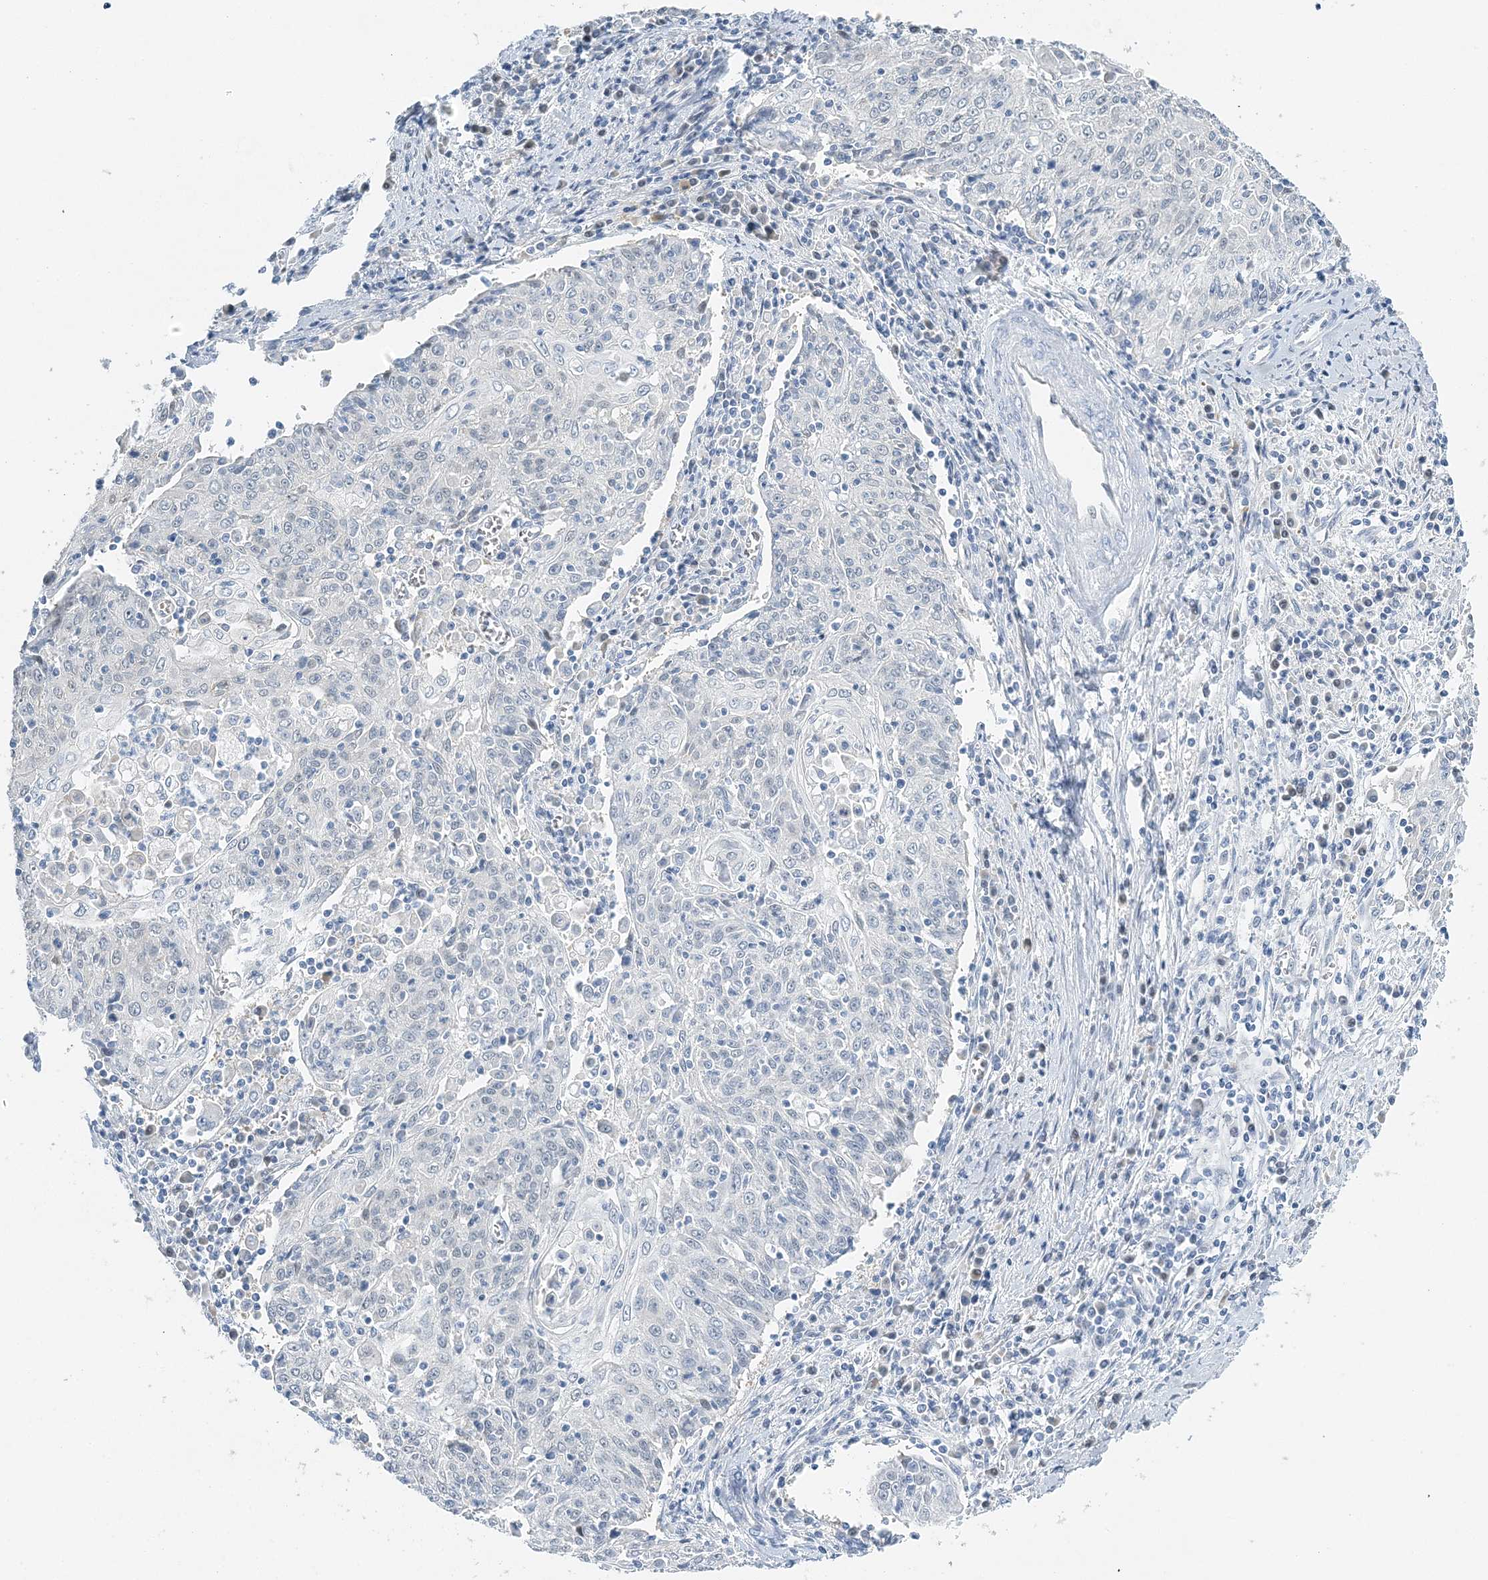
{"staining": {"intensity": "negative", "quantity": "none", "location": "none"}, "tissue": "cervical cancer", "cell_type": "Tumor cells", "image_type": "cancer", "snomed": [{"axis": "morphology", "description": "Squamous cell carcinoma, NOS"}, {"axis": "topography", "description": "Cervix"}], "caption": "Human cervical cancer stained for a protein using immunohistochemistry demonstrates no staining in tumor cells.", "gene": "VILL", "patient": {"sex": "female", "age": 48}}